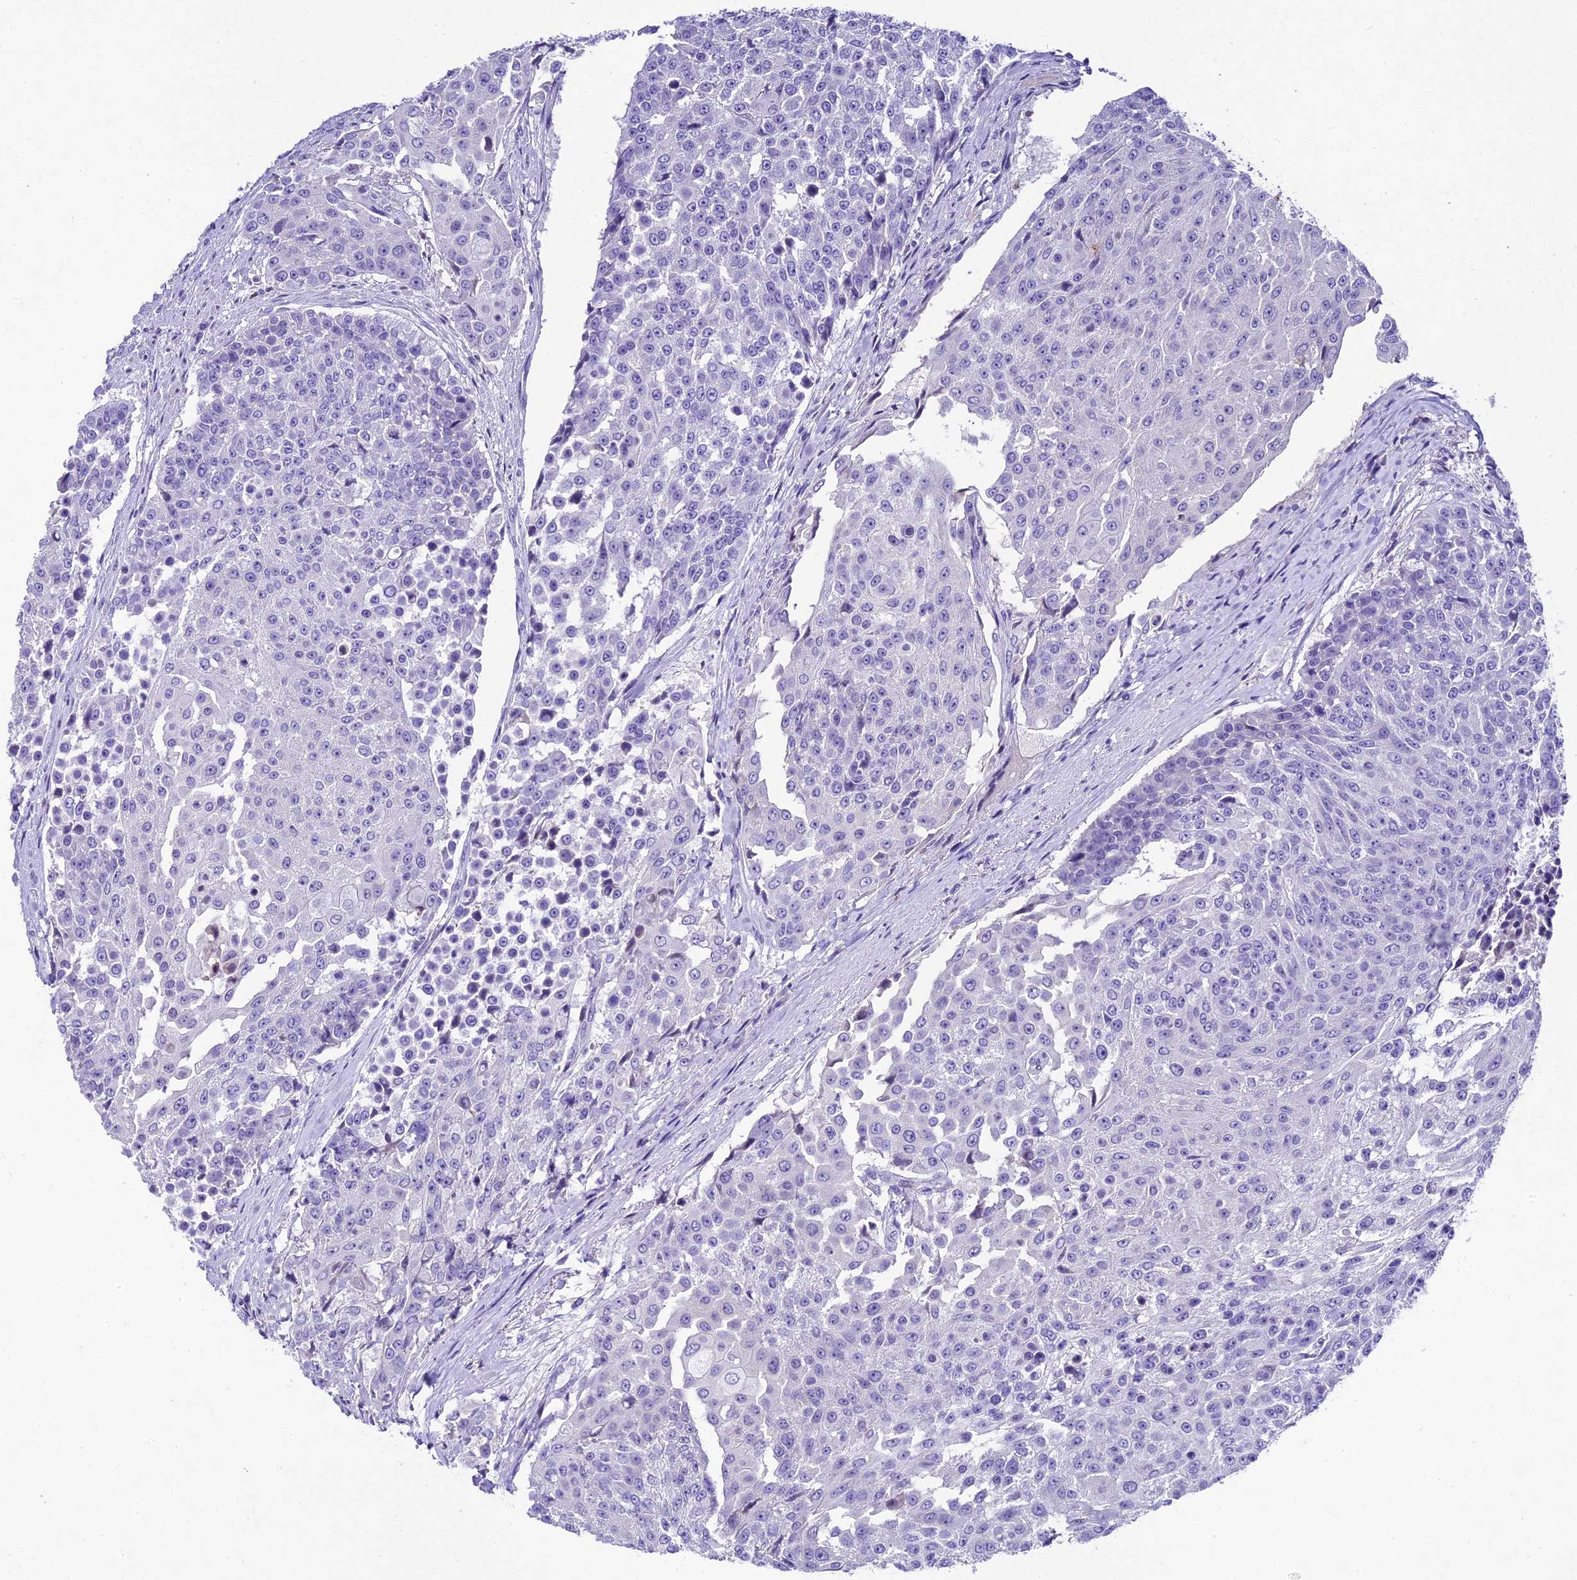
{"staining": {"intensity": "negative", "quantity": "none", "location": "none"}, "tissue": "urothelial cancer", "cell_type": "Tumor cells", "image_type": "cancer", "snomed": [{"axis": "morphology", "description": "Urothelial carcinoma, High grade"}, {"axis": "topography", "description": "Urinary bladder"}], "caption": "Protein analysis of urothelial carcinoma (high-grade) shows no significant staining in tumor cells.", "gene": "IFT140", "patient": {"sex": "female", "age": 63}}